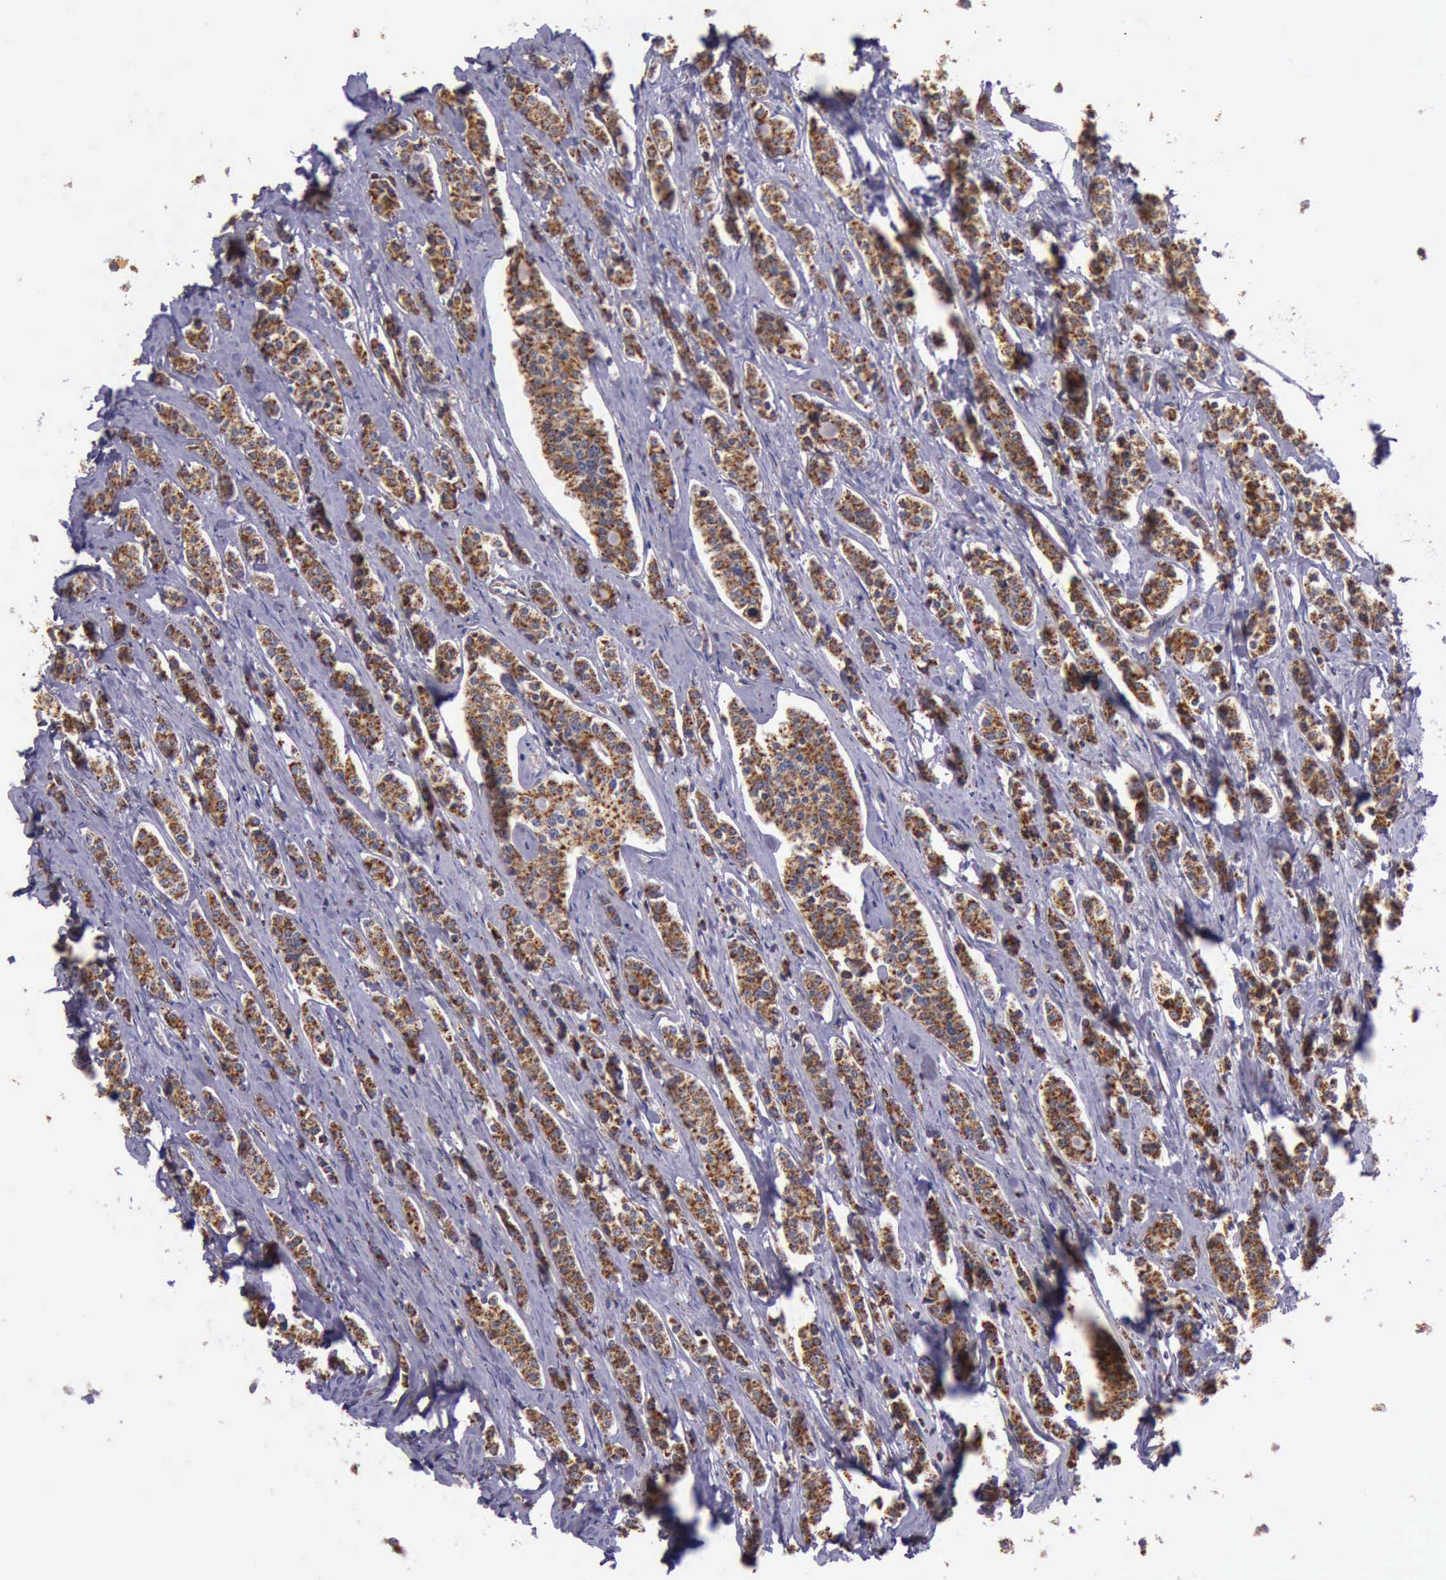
{"staining": {"intensity": "strong", "quantity": ">75%", "location": "cytoplasmic/membranous"}, "tissue": "carcinoid", "cell_type": "Tumor cells", "image_type": "cancer", "snomed": [{"axis": "morphology", "description": "Carcinoid, malignant, NOS"}, {"axis": "topography", "description": "Small intestine"}], "caption": "The micrograph displays staining of carcinoid, revealing strong cytoplasmic/membranous protein positivity (brown color) within tumor cells. Immunohistochemistry (ihc) stains the protein of interest in brown and the nuclei are stained blue.", "gene": "TXN2", "patient": {"sex": "male", "age": 63}}